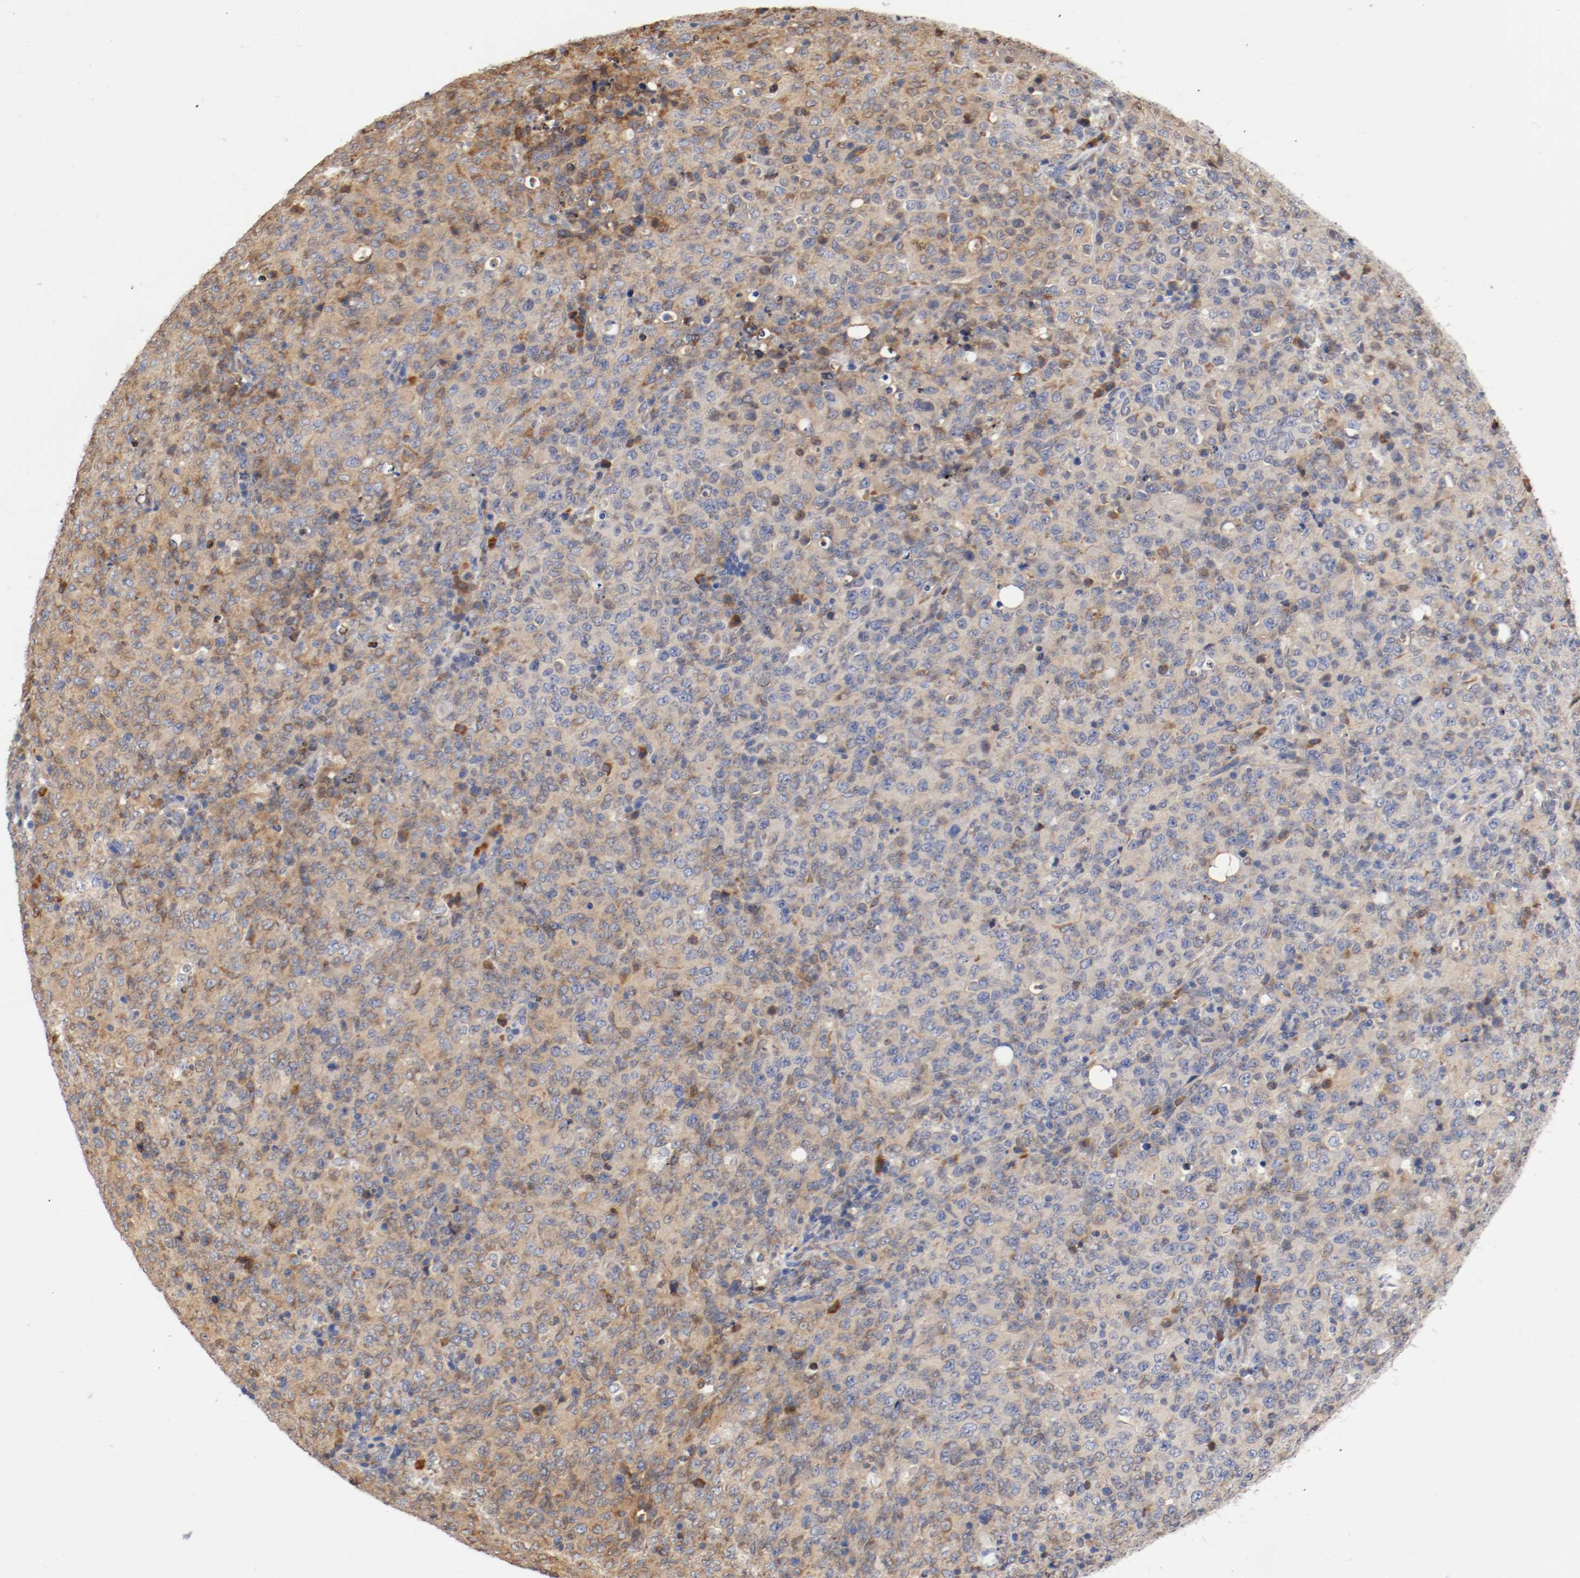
{"staining": {"intensity": "weak", "quantity": "25%-75%", "location": "cytoplasmic/membranous"}, "tissue": "lymphoma", "cell_type": "Tumor cells", "image_type": "cancer", "snomed": [{"axis": "morphology", "description": "Malignant lymphoma, non-Hodgkin's type, High grade"}, {"axis": "topography", "description": "Tonsil"}], "caption": "Approximately 25%-75% of tumor cells in human malignant lymphoma, non-Hodgkin's type (high-grade) show weak cytoplasmic/membranous protein positivity as visualized by brown immunohistochemical staining.", "gene": "TNFSF13", "patient": {"sex": "female", "age": 36}}